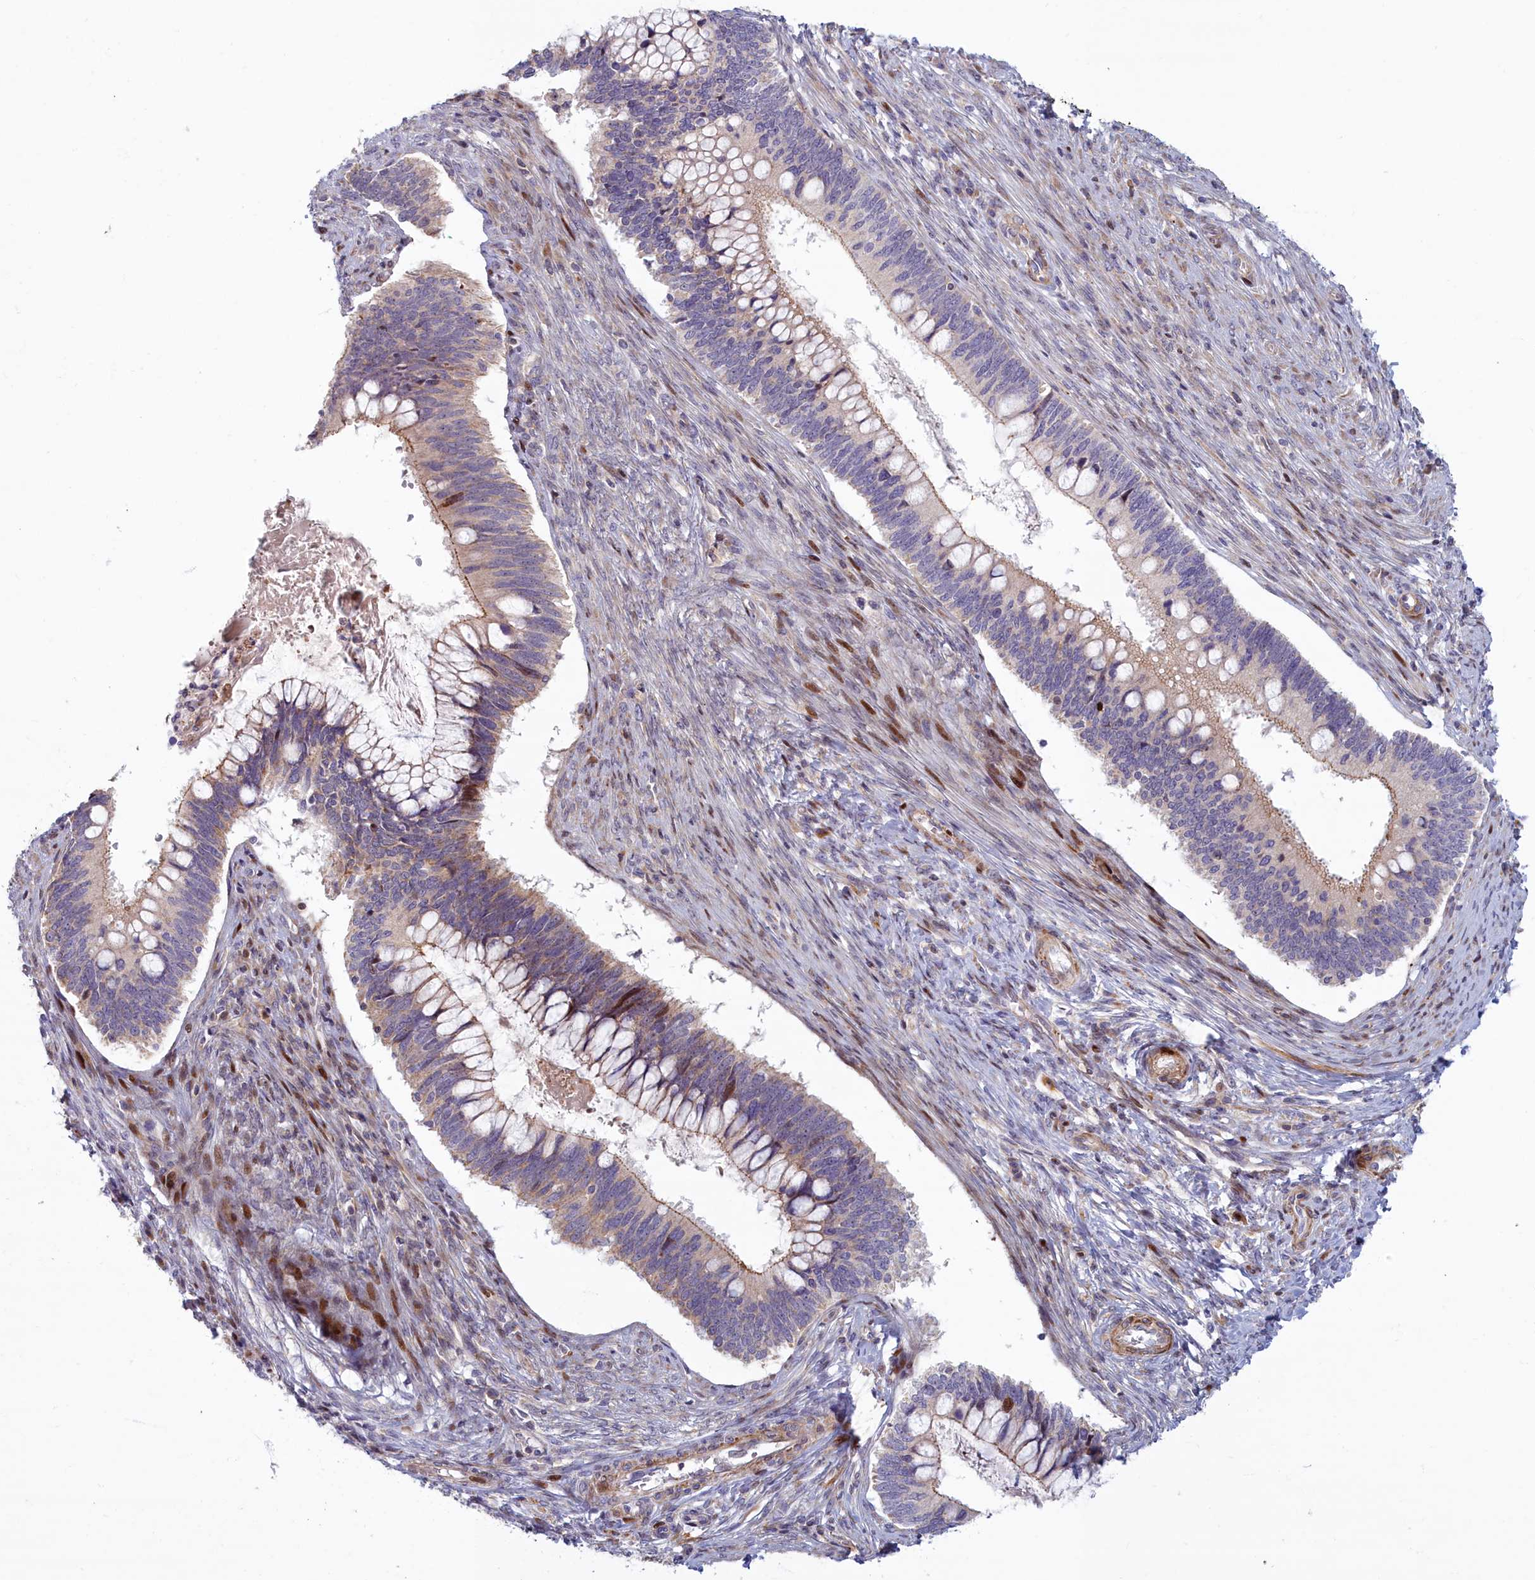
{"staining": {"intensity": "weak", "quantity": "25%-75%", "location": "cytoplasmic/membranous"}, "tissue": "cervical cancer", "cell_type": "Tumor cells", "image_type": "cancer", "snomed": [{"axis": "morphology", "description": "Adenocarcinoma, NOS"}, {"axis": "topography", "description": "Cervix"}], "caption": "This micrograph reveals cervical cancer stained with immunohistochemistry (IHC) to label a protein in brown. The cytoplasmic/membranous of tumor cells show weak positivity for the protein. Nuclei are counter-stained blue.", "gene": "C15orf40", "patient": {"sex": "female", "age": 42}}